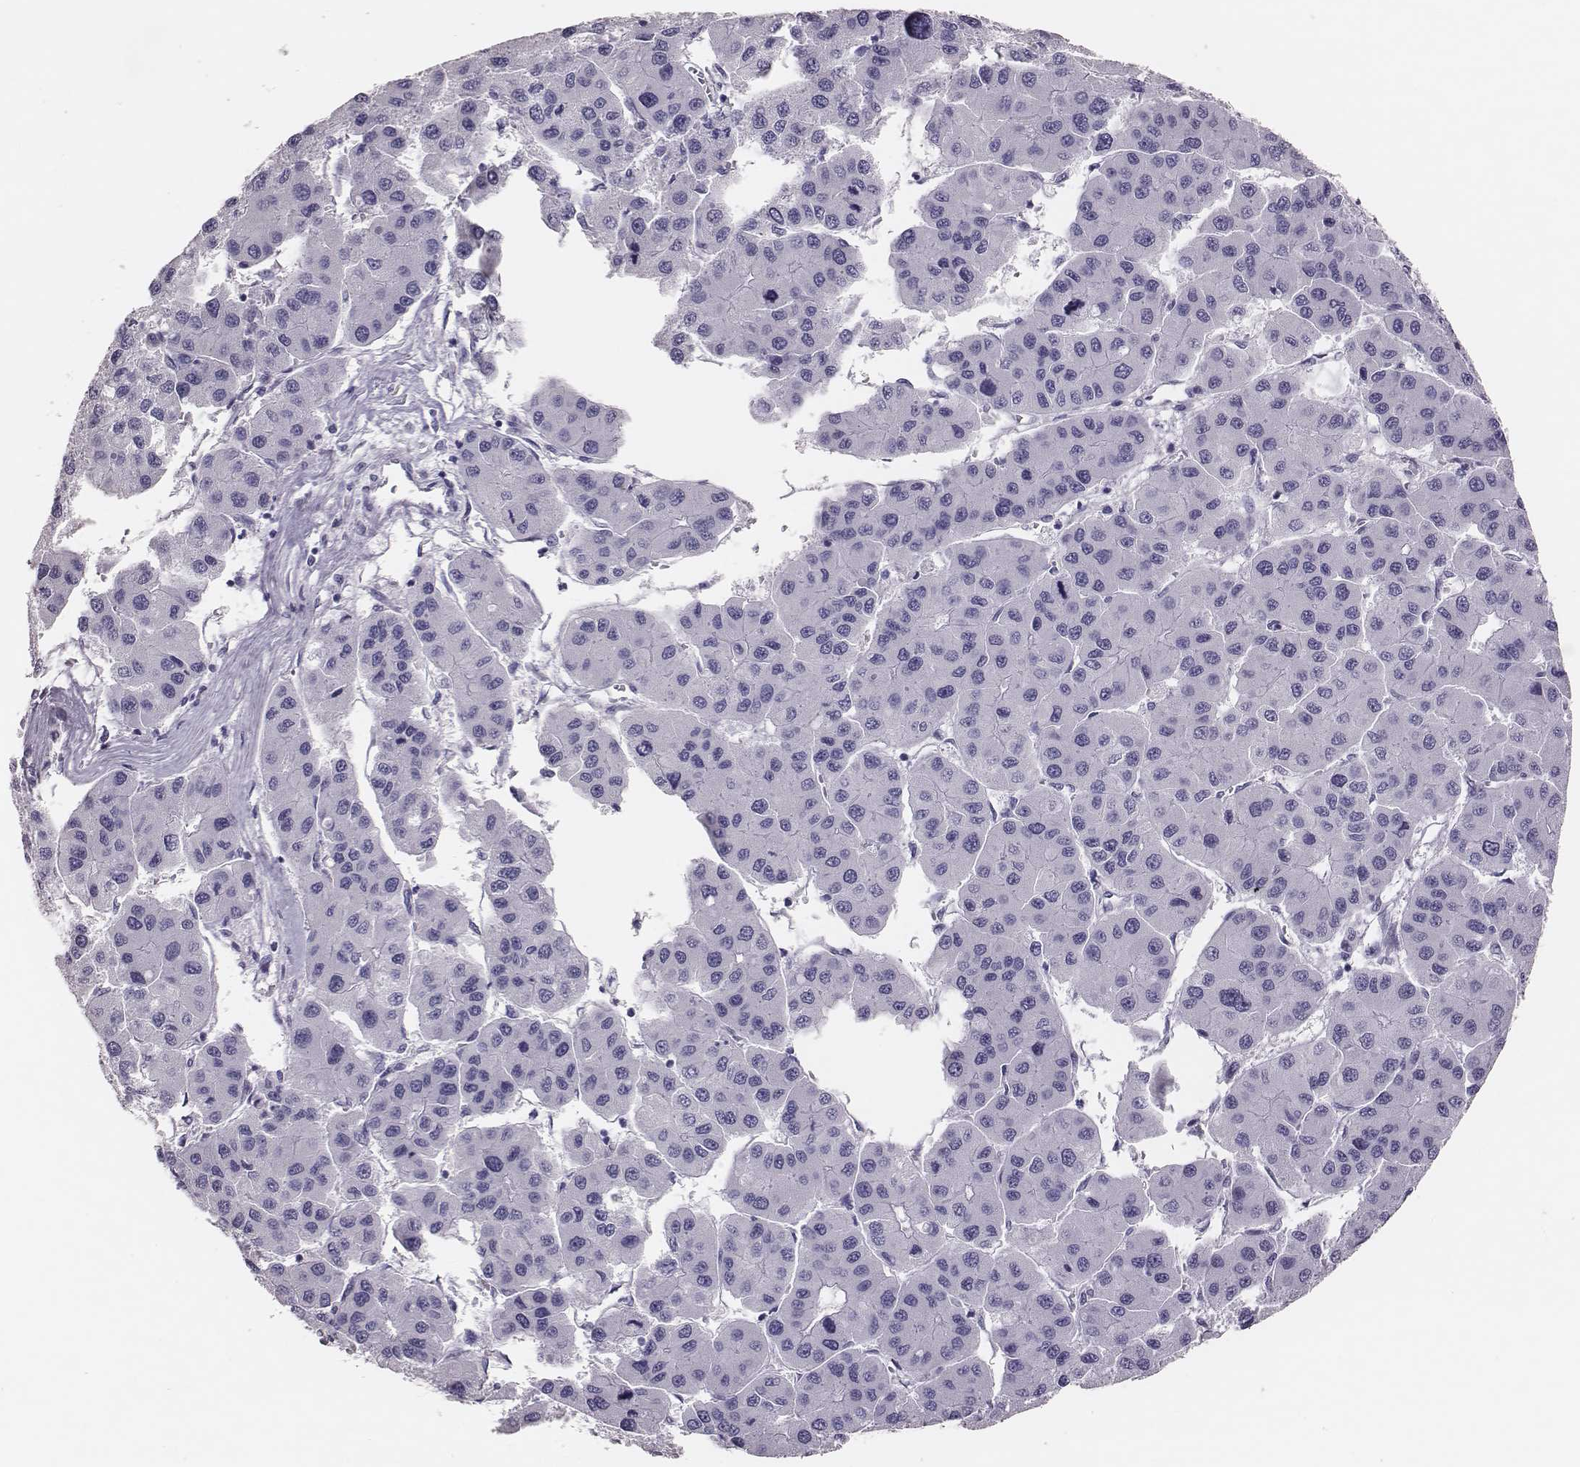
{"staining": {"intensity": "negative", "quantity": "none", "location": "none"}, "tissue": "liver cancer", "cell_type": "Tumor cells", "image_type": "cancer", "snomed": [{"axis": "morphology", "description": "Carcinoma, Hepatocellular, NOS"}, {"axis": "topography", "description": "Liver"}], "caption": "Image shows no protein positivity in tumor cells of liver cancer tissue.", "gene": "H1-6", "patient": {"sex": "male", "age": 73}}